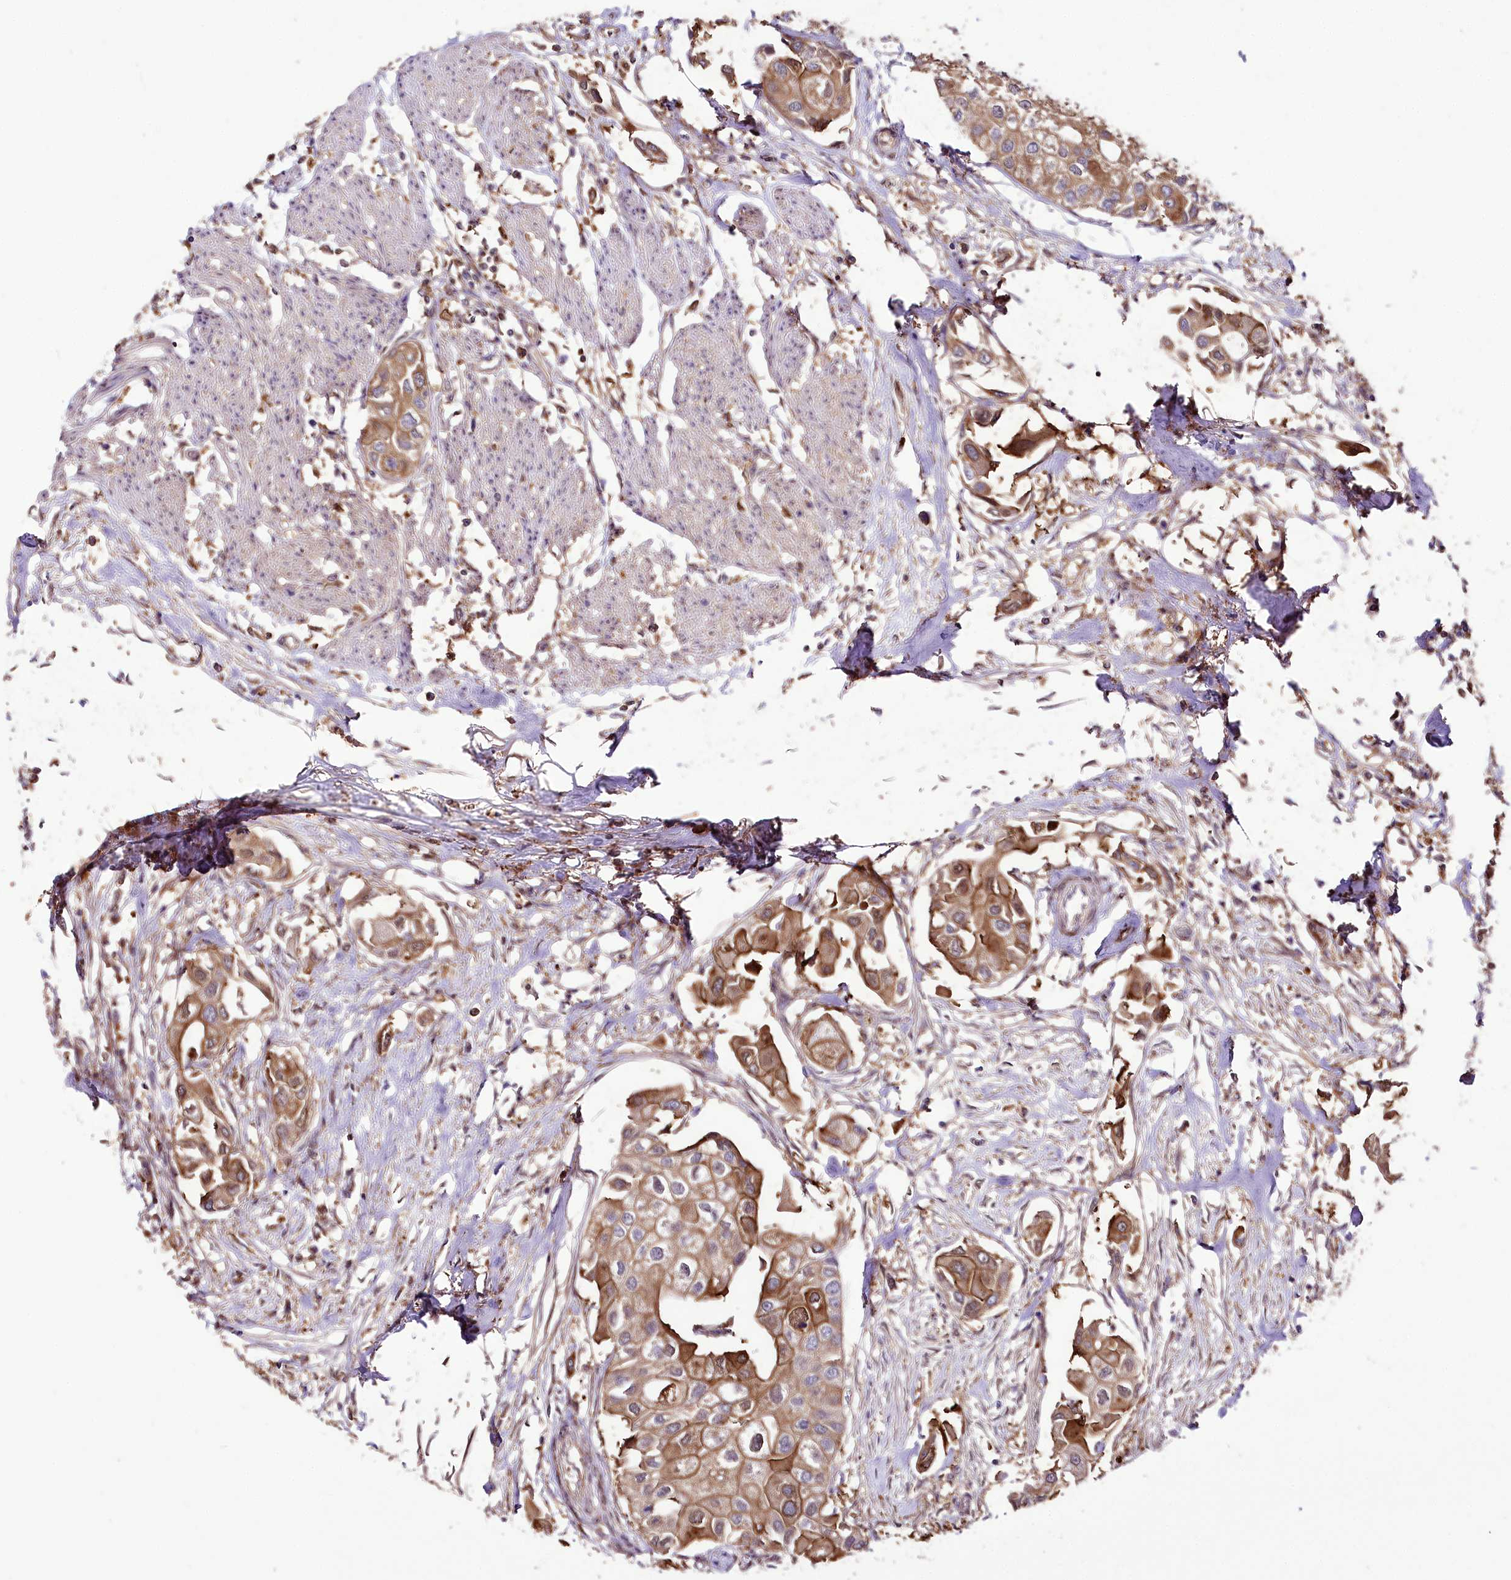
{"staining": {"intensity": "moderate", "quantity": ">75%", "location": "cytoplasmic/membranous"}, "tissue": "urothelial cancer", "cell_type": "Tumor cells", "image_type": "cancer", "snomed": [{"axis": "morphology", "description": "Urothelial carcinoma, High grade"}, {"axis": "topography", "description": "Urinary bladder"}], "caption": "A brown stain shows moderate cytoplasmic/membranous expression of a protein in human urothelial cancer tumor cells.", "gene": "UGP2", "patient": {"sex": "male", "age": 64}}